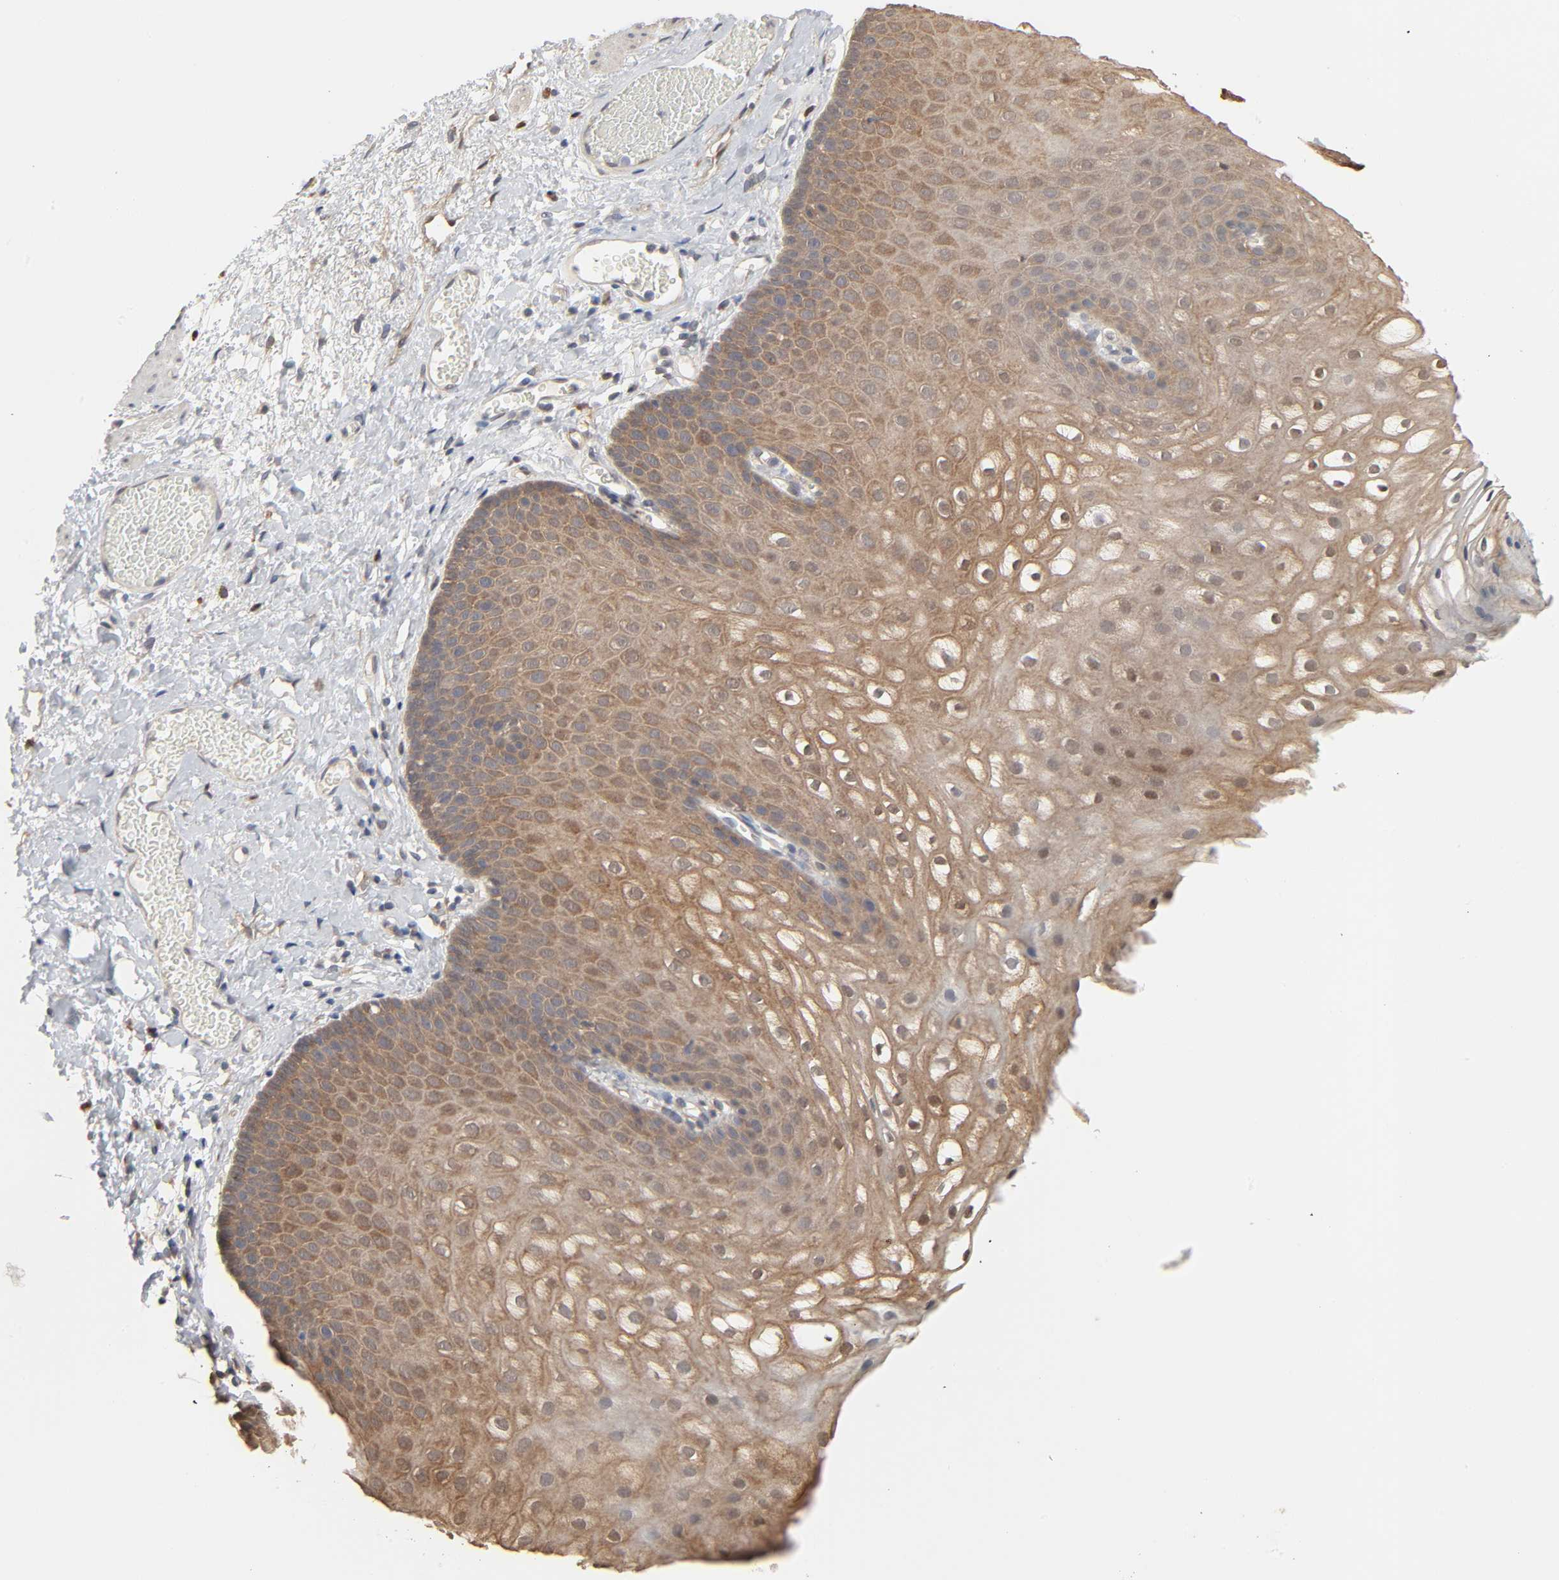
{"staining": {"intensity": "moderate", "quantity": ">75%", "location": "cytoplasmic/membranous,nuclear"}, "tissue": "skin", "cell_type": "Epidermal cells", "image_type": "normal", "snomed": [{"axis": "morphology", "description": "Normal tissue, NOS"}, {"axis": "morphology", "description": "Hemorrhoids"}, {"axis": "morphology", "description": "Inflammation, NOS"}, {"axis": "topography", "description": "Anal"}], "caption": "Protein expression analysis of benign skin shows moderate cytoplasmic/membranous,nuclear positivity in approximately >75% of epidermal cells.", "gene": "NDRG2", "patient": {"sex": "male", "age": 60}}